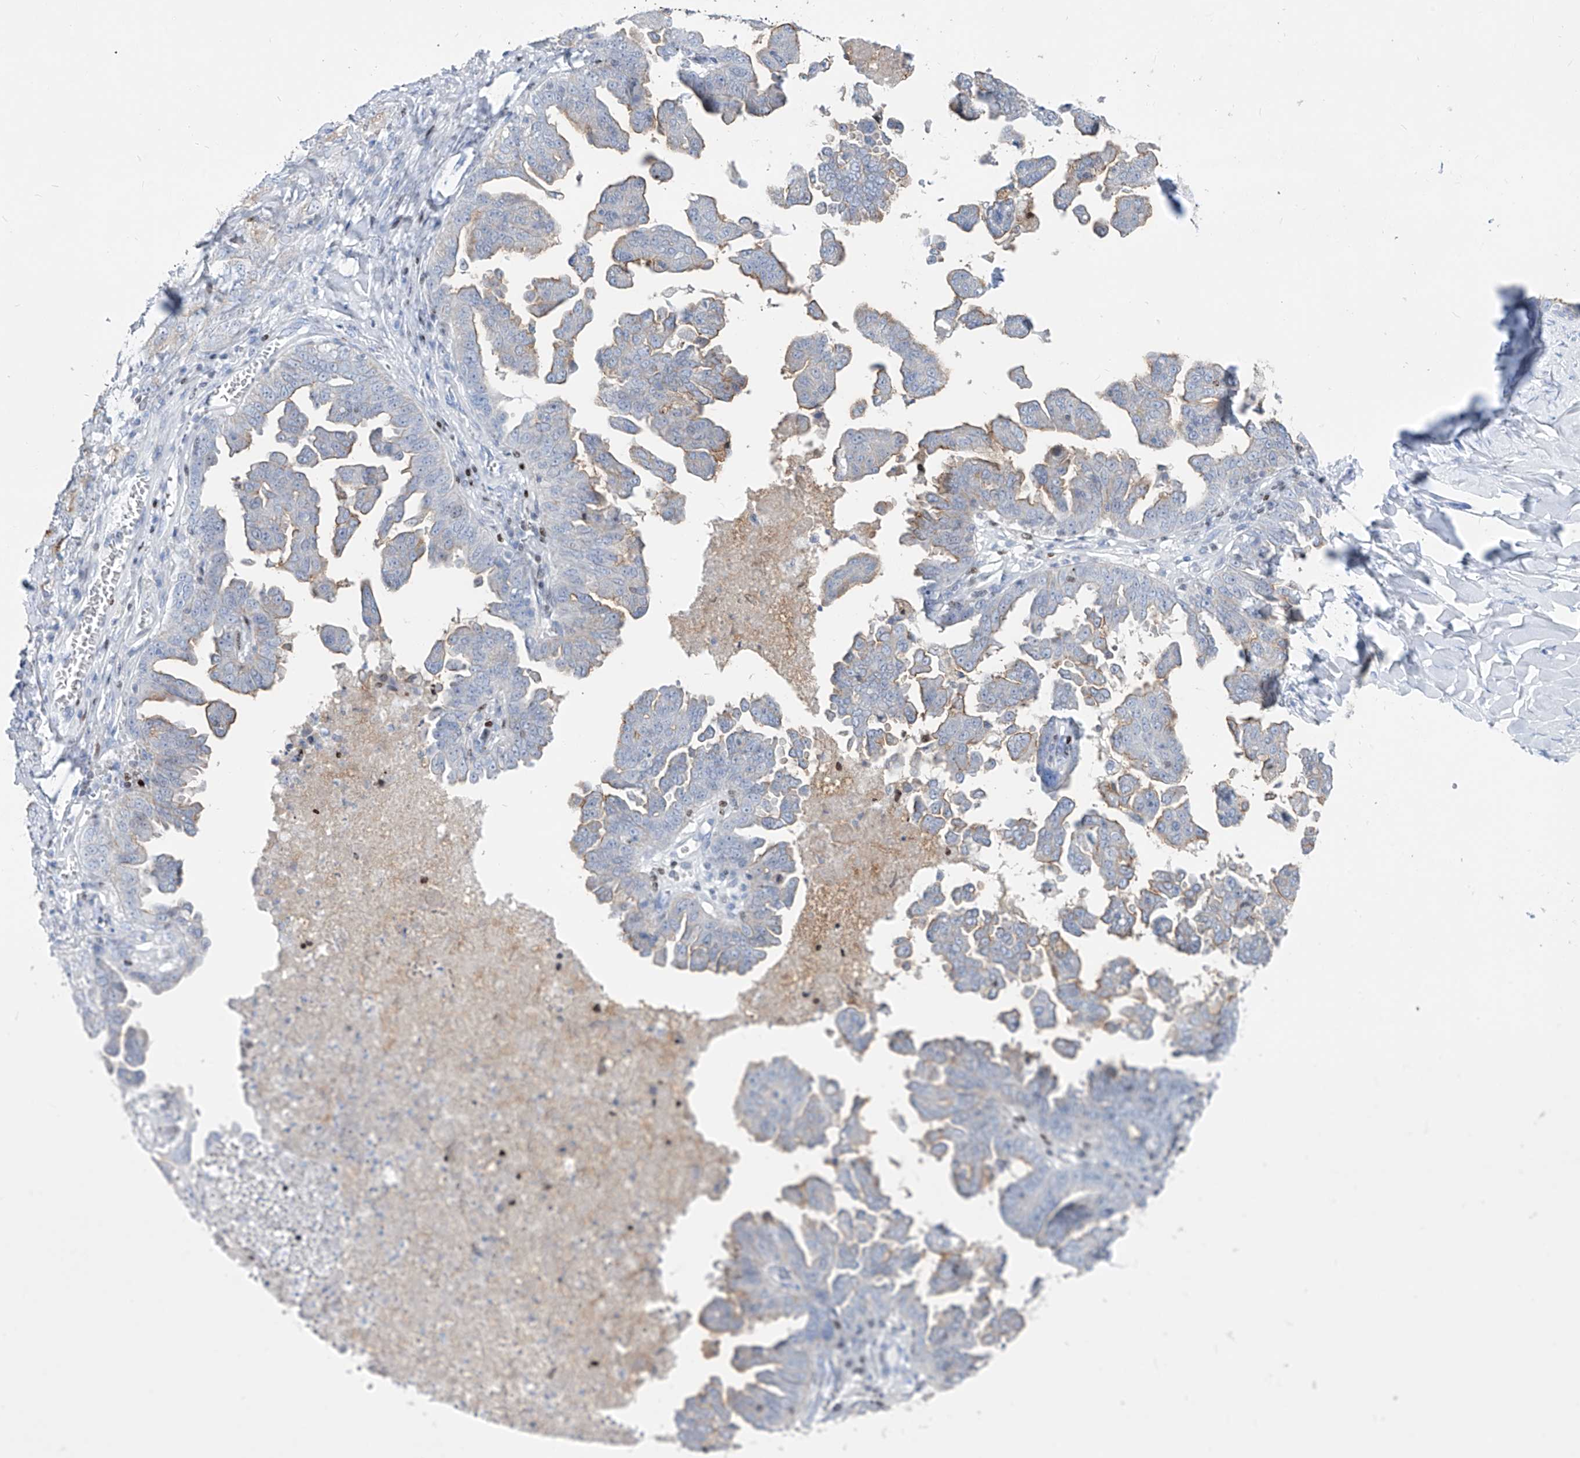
{"staining": {"intensity": "negative", "quantity": "none", "location": "none"}, "tissue": "ovarian cancer", "cell_type": "Tumor cells", "image_type": "cancer", "snomed": [{"axis": "morphology", "description": "Carcinoma, endometroid"}, {"axis": "topography", "description": "Ovary"}], "caption": "A micrograph of ovarian endometroid carcinoma stained for a protein exhibits no brown staining in tumor cells.", "gene": "FRS3", "patient": {"sex": "female", "age": 62}}